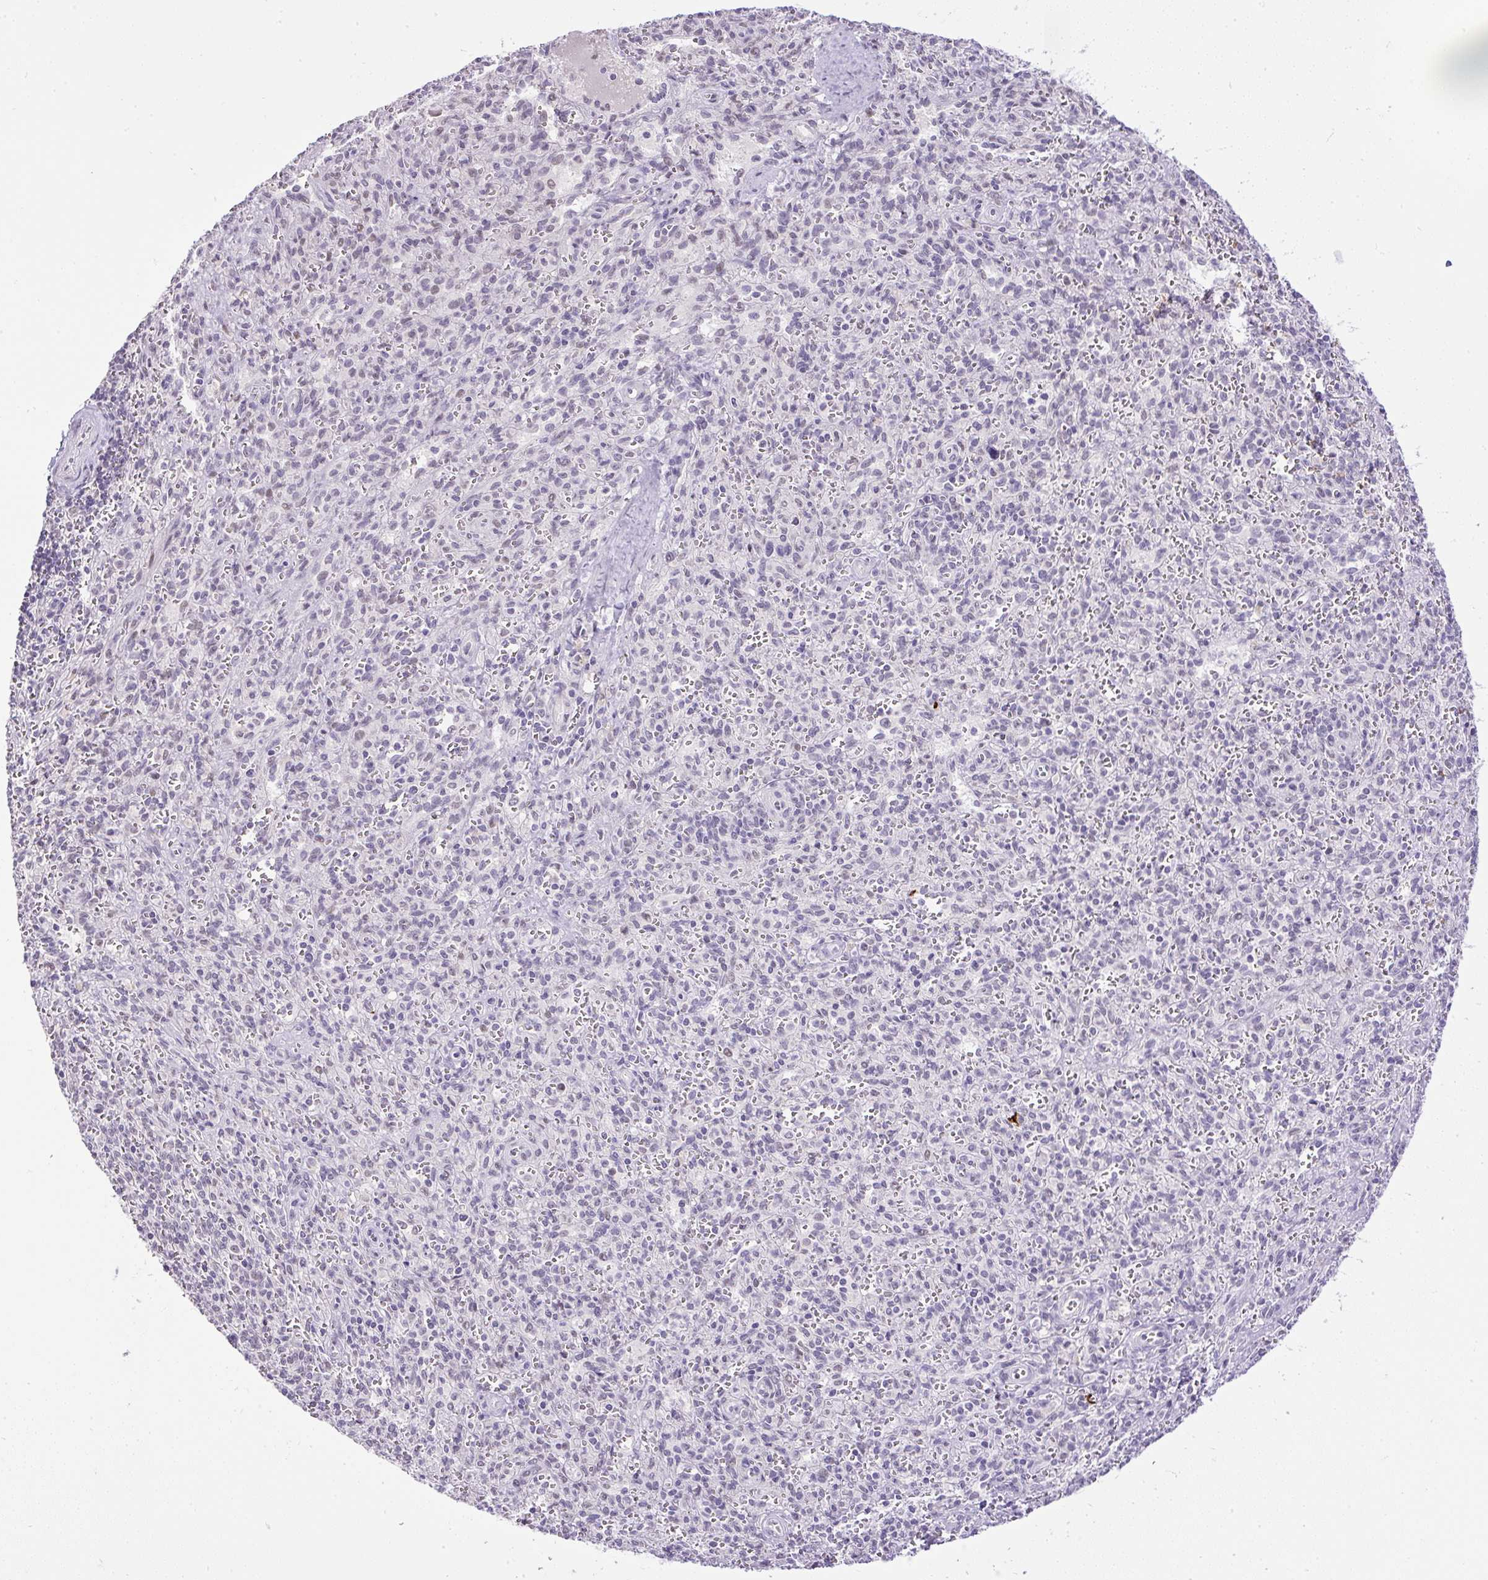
{"staining": {"intensity": "negative", "quantity": "none", "location": "none"}, "tissue": "spleen", "cell_type": "Cells in red pulp", "image_type": "normal", "snomed": [{"axis": "morphology", "description": "Normal tissue, NOS"}, {"axis": "topography", "description": "Spleen"}], "caption": "Protein analysis of normal spleen shows no significant staining in cells in red pulp. (Stains: DAB immunohistochemistry with hematoxylin counter stain, Microscopy: brightfield microscopy at high magnification).", "gene": "WNT10B", "patient": {"sex": "female", "age": 26}}